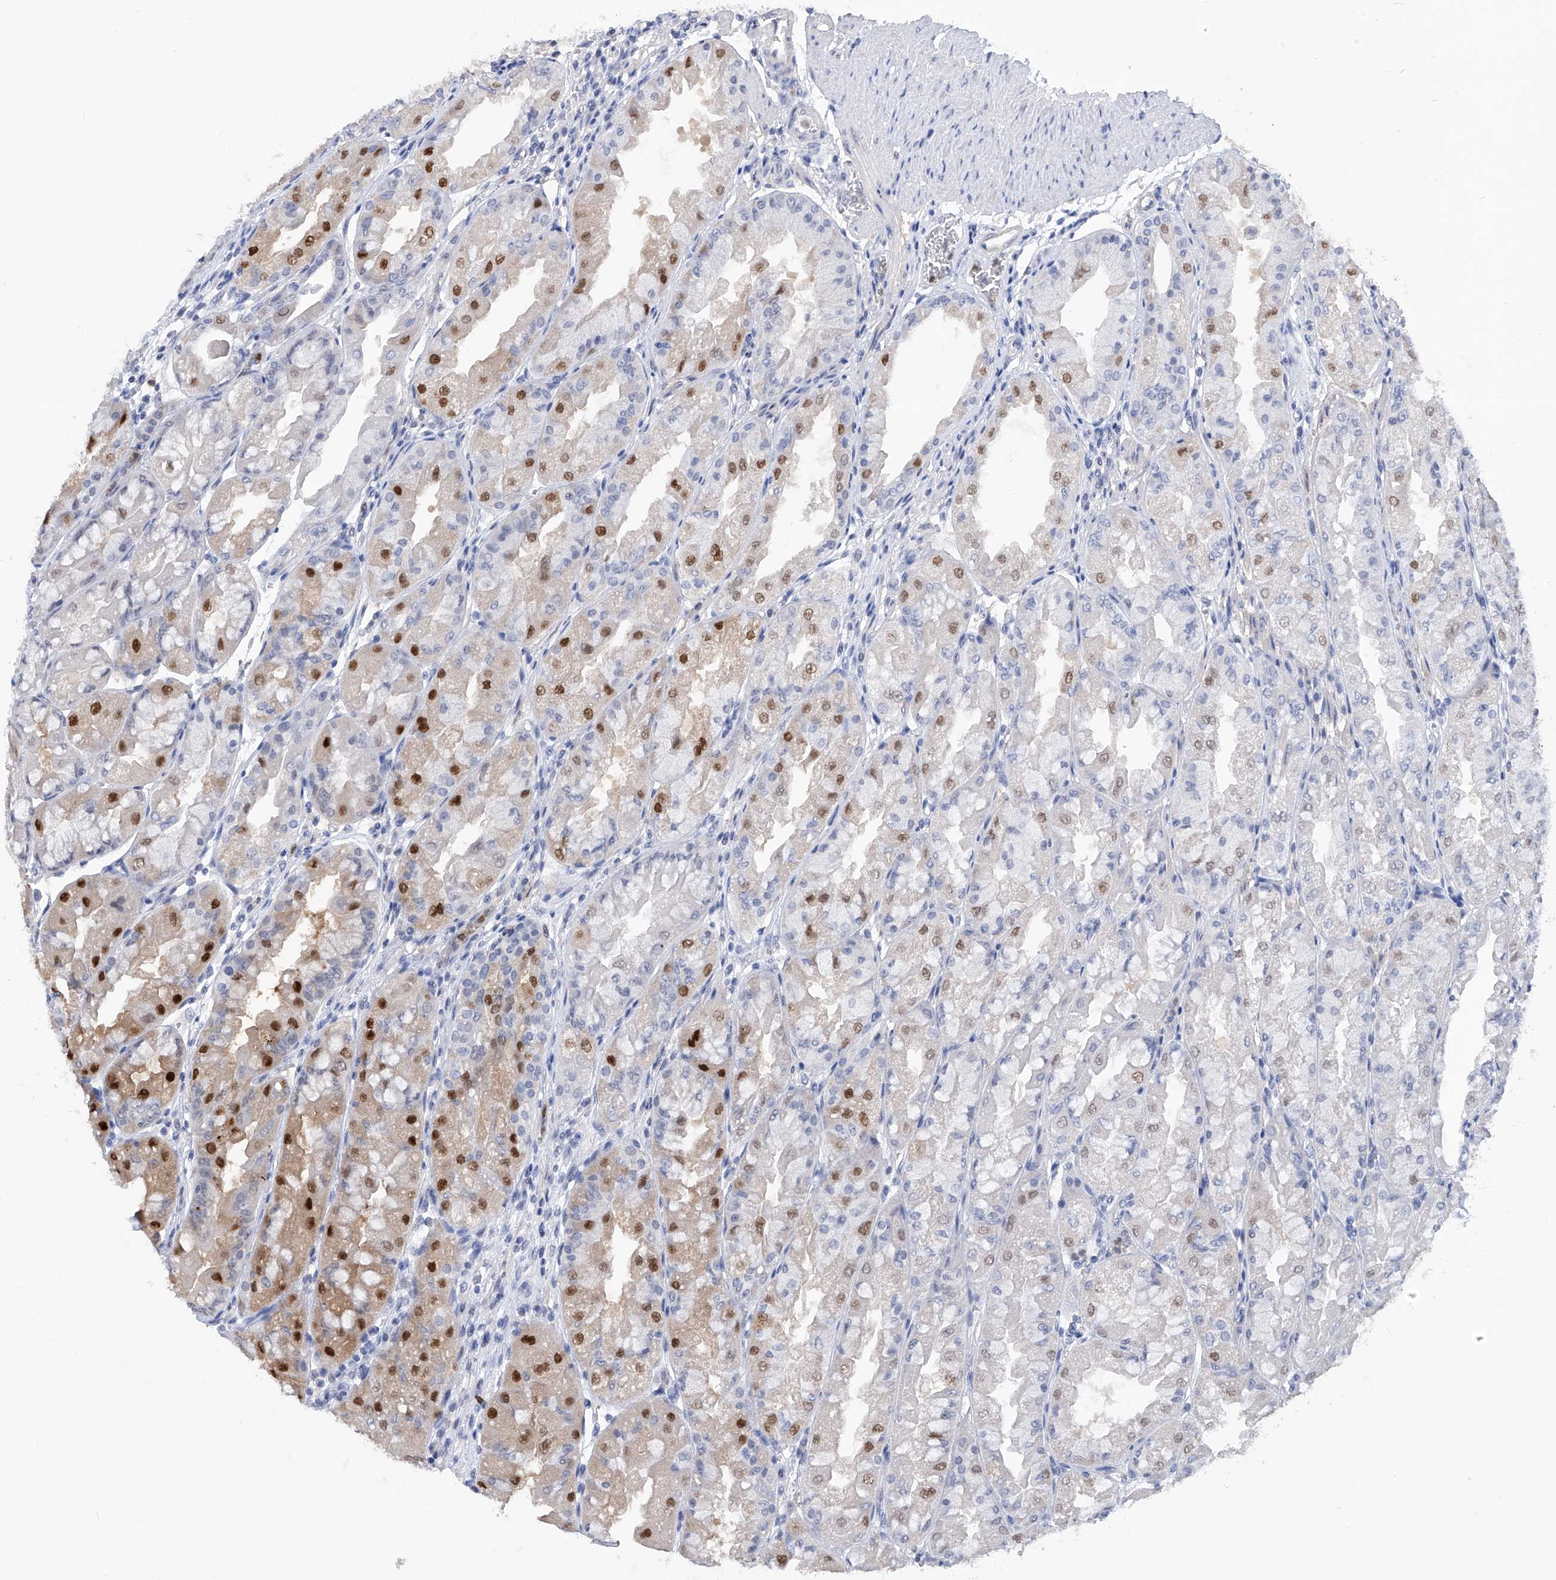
{"staining": {"intensity": "strong", "quantity": "<25%", "location": "nuclear"}, "tissue": "stomach", "cell_type": "Glandular cells", "image_type": "normal", "snomed": [{"axis": "morphology", "description": "Normal tissue, NOS"}, {"axis": "topography", "description": "Stomach, upper"}], "caption": "Brown immunohistochemical staining in normal human stomach displays strong nuclear staining in approximately <25% of glandular cells.", "gene": "PHF20", "patient": {"sex": "male", "age": 47}}